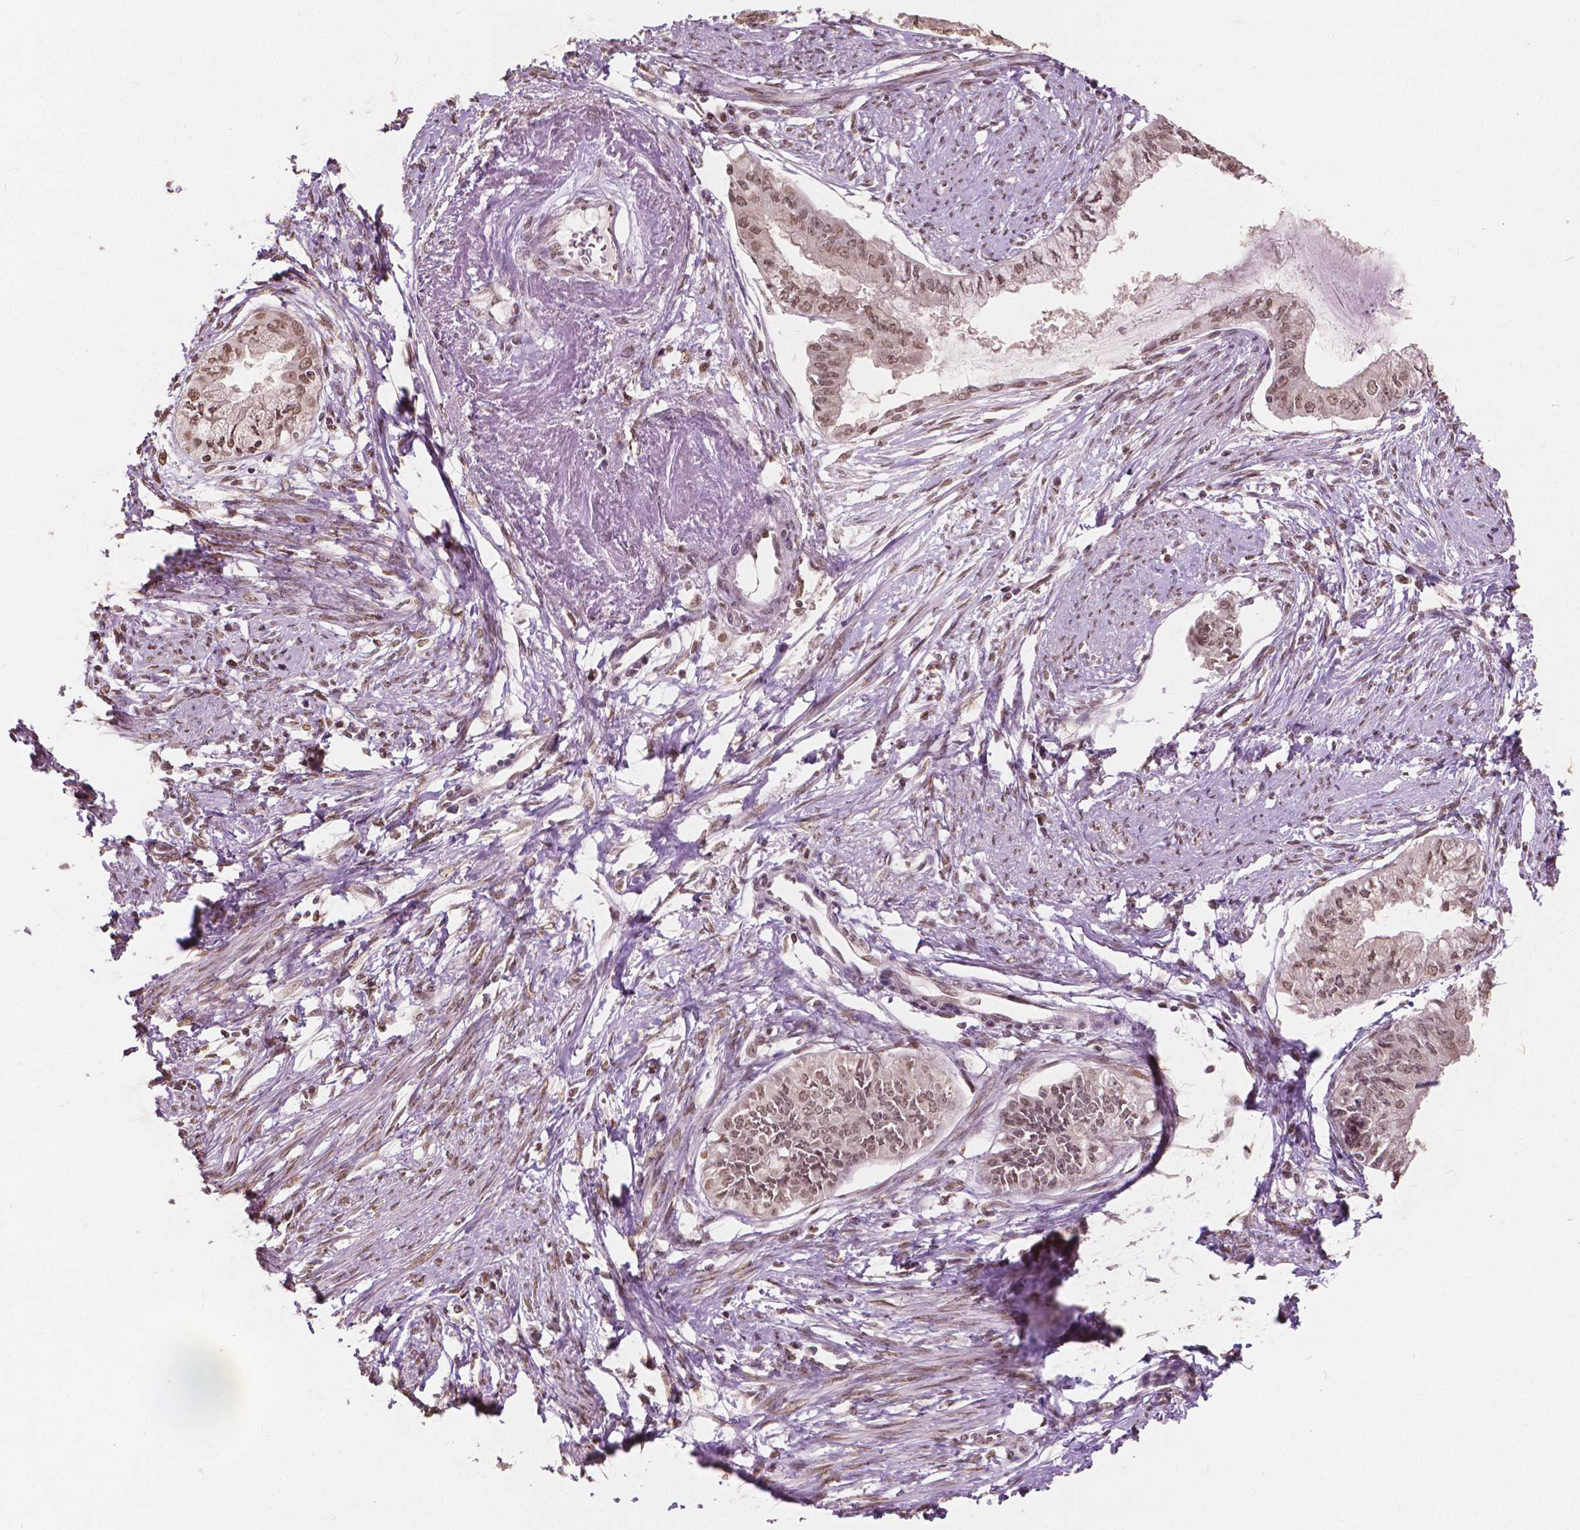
{"staining": {"intensity": "moderate", "quantity": ">75%", "location": "nuclear"}, "tissue": "endometrial cancer", "cell_type": "Tumor cells", "image_type": "cancer", "snomed": [{"axis": "morphology", "description": "Adenocarcinoma, NOS"}, {"axis": "topography", "description": "Endometrium"}], "caption": "Human adenocarcinoma (endometrial) stained with a brown dye shows moderate nuclear positive expression in approximately >75% of tumor cells.", "gene": "HOXA10", "patient": {"sex": "female", "age": 76}}